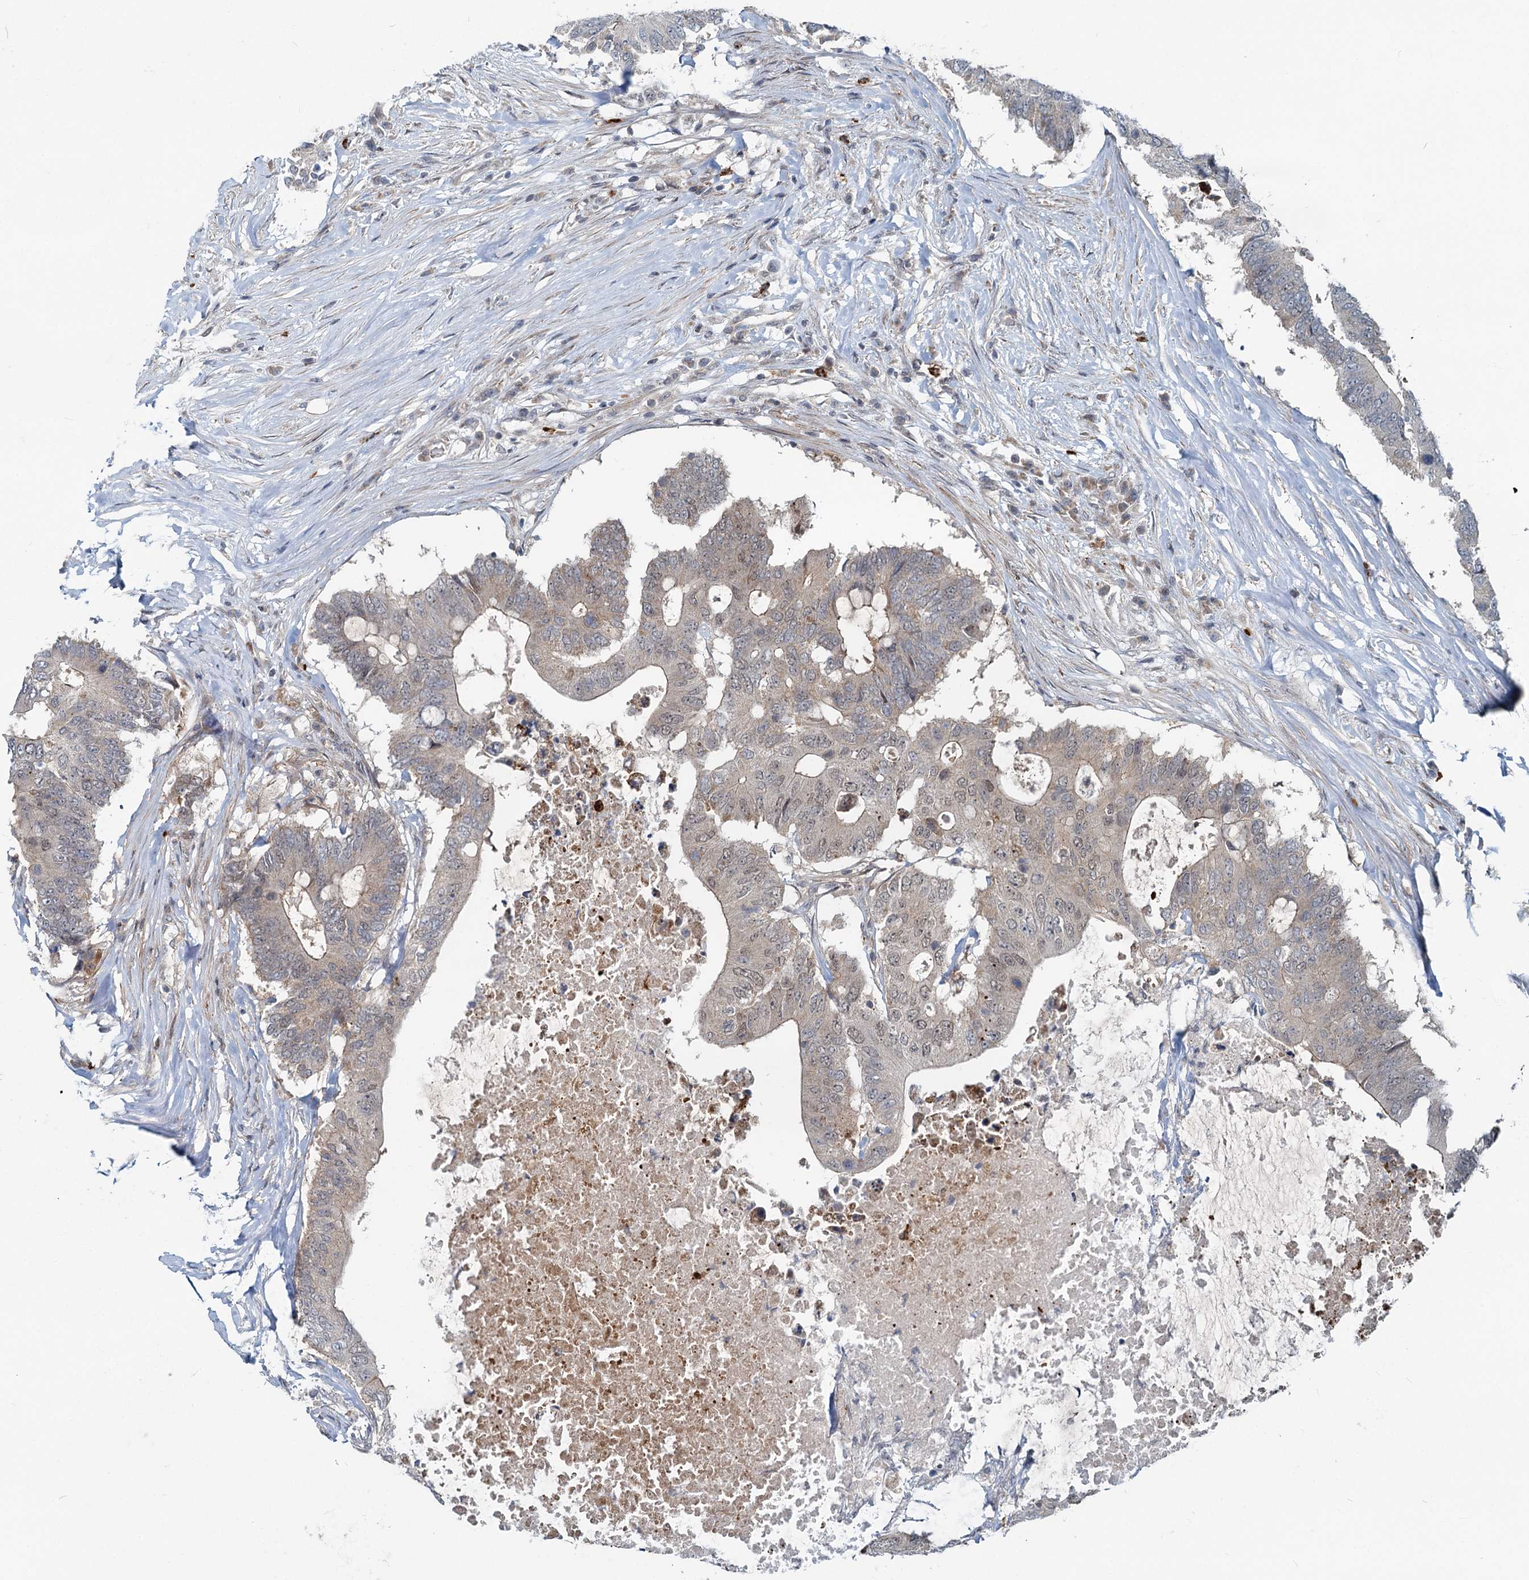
{"staining": {"intensity": "weak", "quantity": "<25%", "location": "nuclear"}, "tissue": "colorectal cancer", "cell_type": "Tumor cells", "image_type": "cancer", "snomed": [{"axis": "morphology", "description": "Adenocarcinoma, NOS"}, {"axis": "topography", "description": "Colon"}], "caption": "This is a histopathology image of immunohistochemistry staining of adenocarcinoma (colorectal), which shows no positivity in tumor cells.", "gene": "ADCY2", "patient": {"sex": "male", "age": 71}}